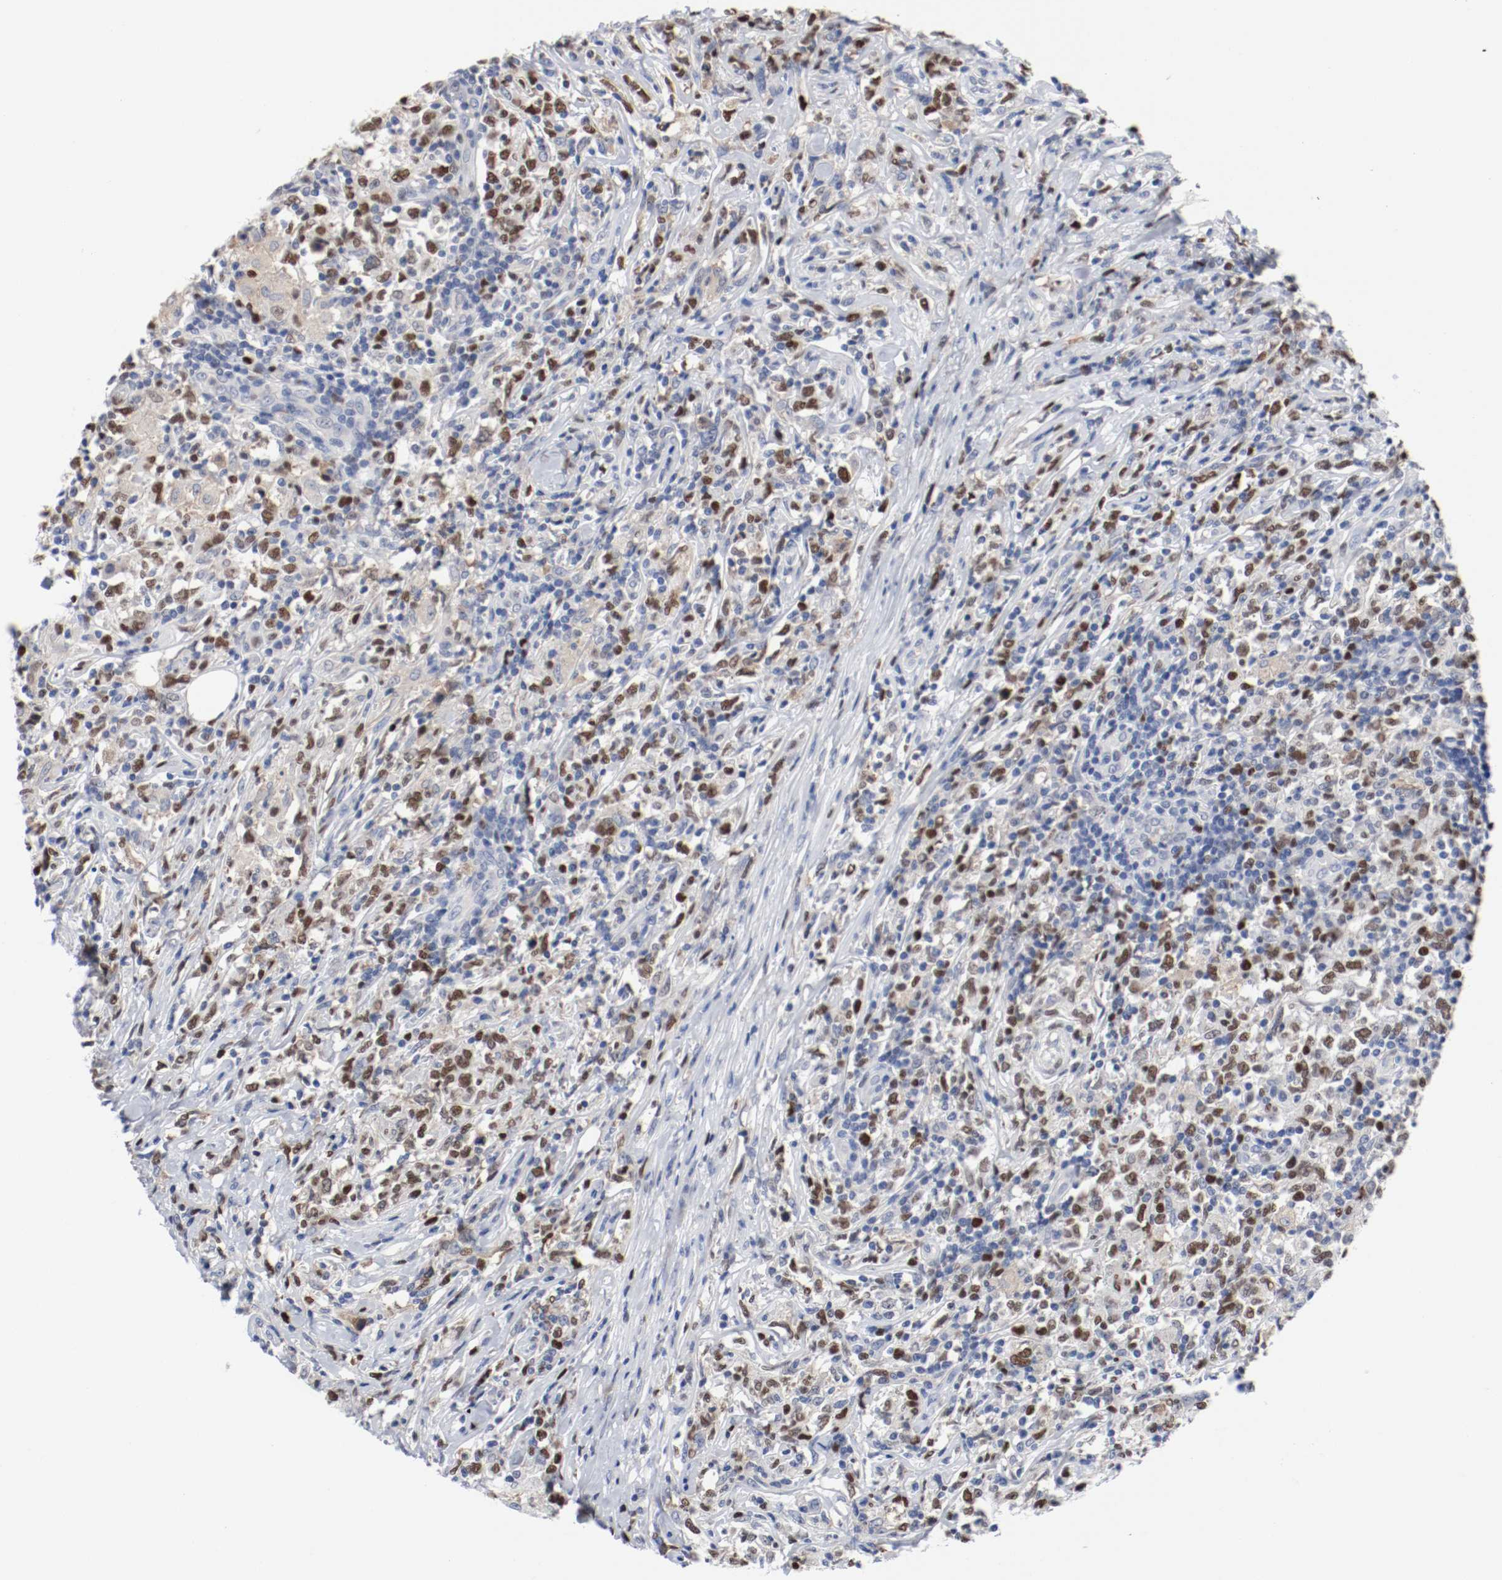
{"staining": {"intensity": "moderate", "quantity": "25%-75%", "location": "nuclear"}, "tissue": "lymphoma", "cell_type": "Tumor cells", "image_type": "cancer", "snomed": [{"axis": "morphology", "description": "Malignant lymphoma, non-Hodgkin's type, High grade"}, {"axis": "topography", "description": "Lymph node"}], "caption": "This photomicrograph reveals immunohistochemistry (IHC) staining of lymphoma, with medium moderate nuclear staining in approximately 25%-75% of tumor cells.", "gene": "MCM6", "patient": {"sex": "female", "age": 84}}